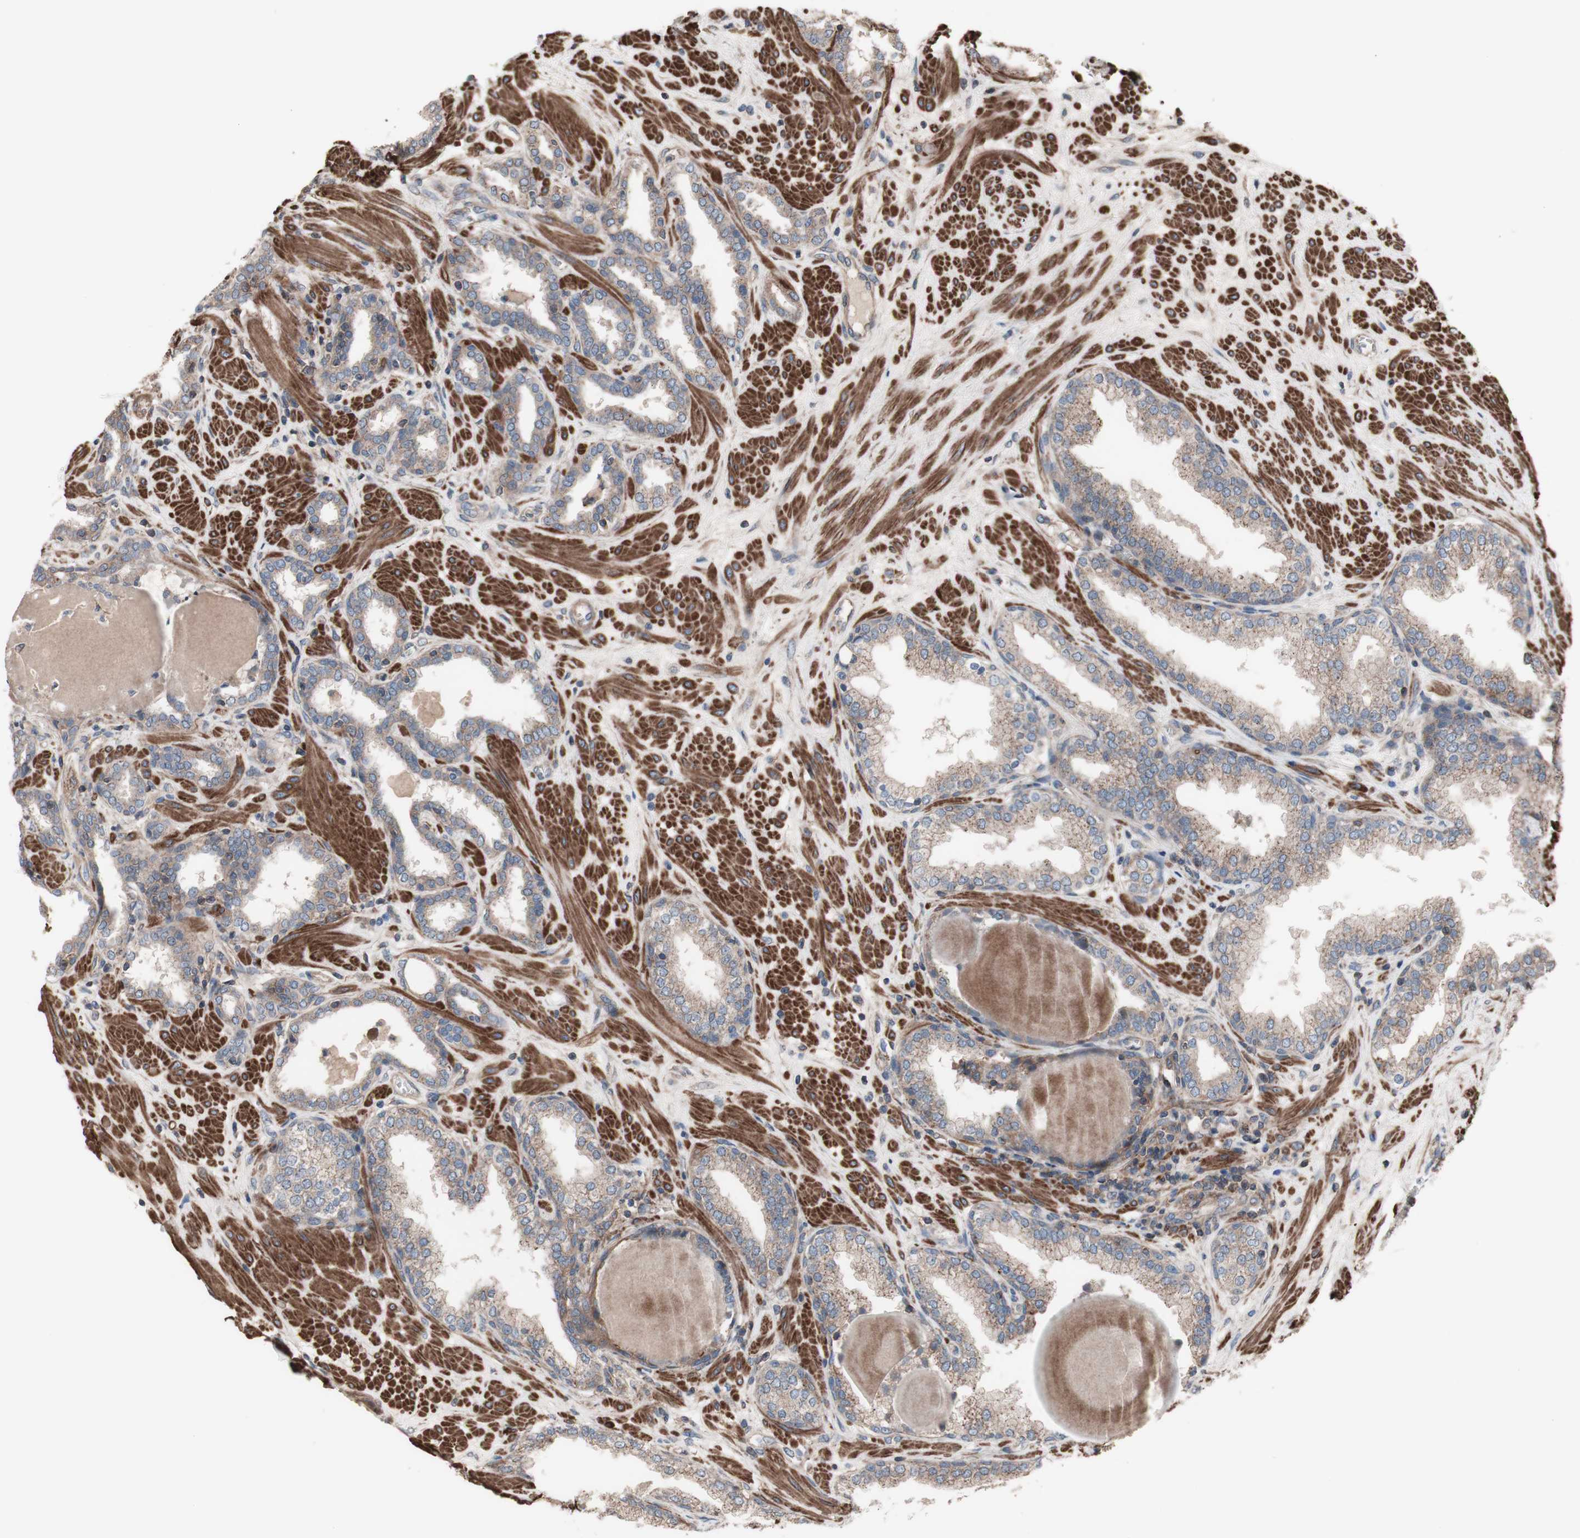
{"staining": {"intensity": "weak", "quantity": ">75%", "location": "cytoplasmic/membranous"}, "tissue": "prostate", "cell_type": "Glandular cells", "image_type": "normal", "snomed": [{"axis": "morphology", "description": "Normal tissue, NOS"}, {"axis": "topography", "description": "Prostate"}], "caption": "Immunohistochemistry (IHC) (DAB) staining of normal human prostate reveals weak cytoplasmic/membranous protein staining in approximately >75% of glandular cells. Using DAB (brown) and hematoxylin (blue) stains, captured at high magnification using brightfield microscopy.", "gene": "COPB1", "patient": {"sex": "male", "age": 51}}